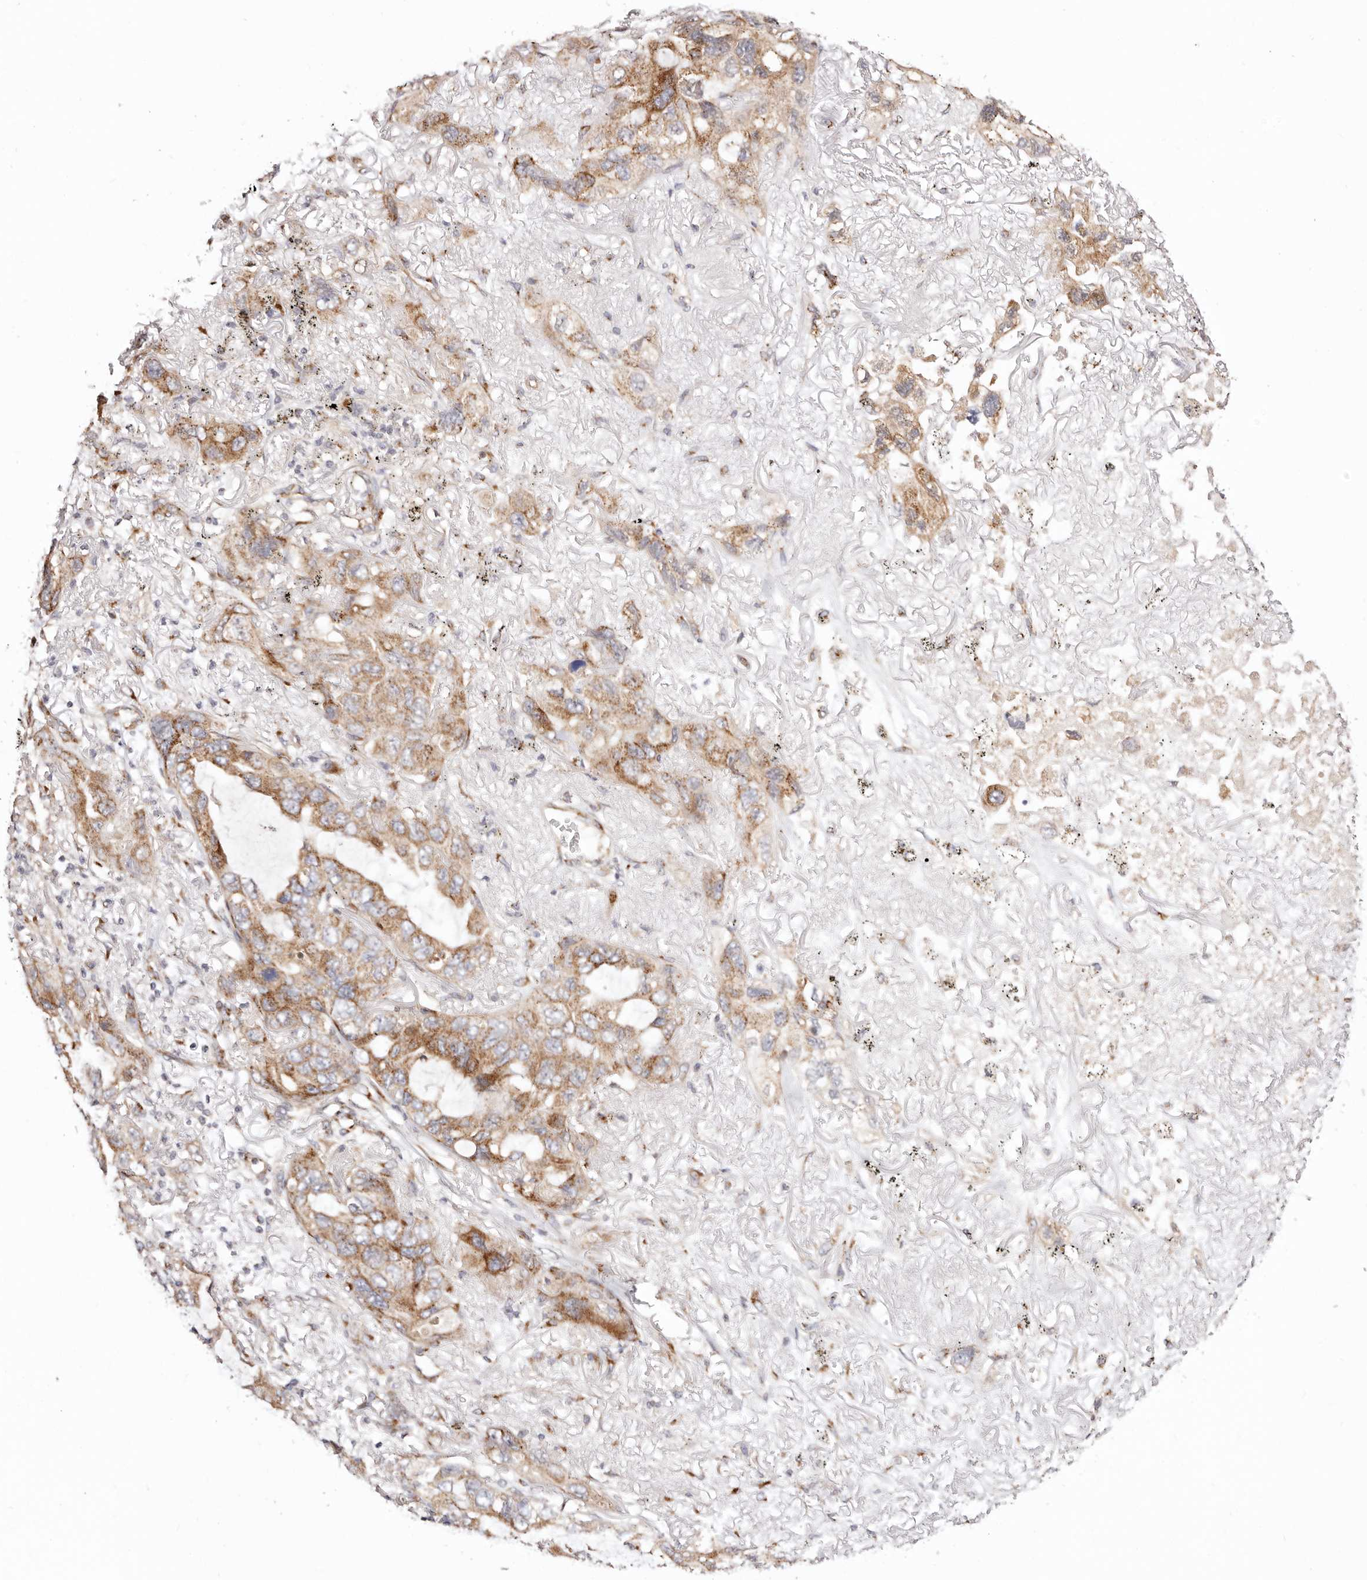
{"staining": {"intensity": "moderate", "quantity": ">75%", "location": "cytoplasmic/membranous"}, "tissue": "lung cancer", "cell_type": "Tumor cells", "image_type": "cancer", "snomed": [{"axis": "morphology", "description": "Squamous cell carcinoma, NOS"}, {"axis": "topography", "description": "Lung"}], "caption": "IHC of squamous cell carcinoma (lung) exhibits medium levels of moderate cytoplasmic/membranous expression in approximately >75% of tumor cells.", "gene": "MAPK6", "patient": {"sex": "female", "age": 73}}